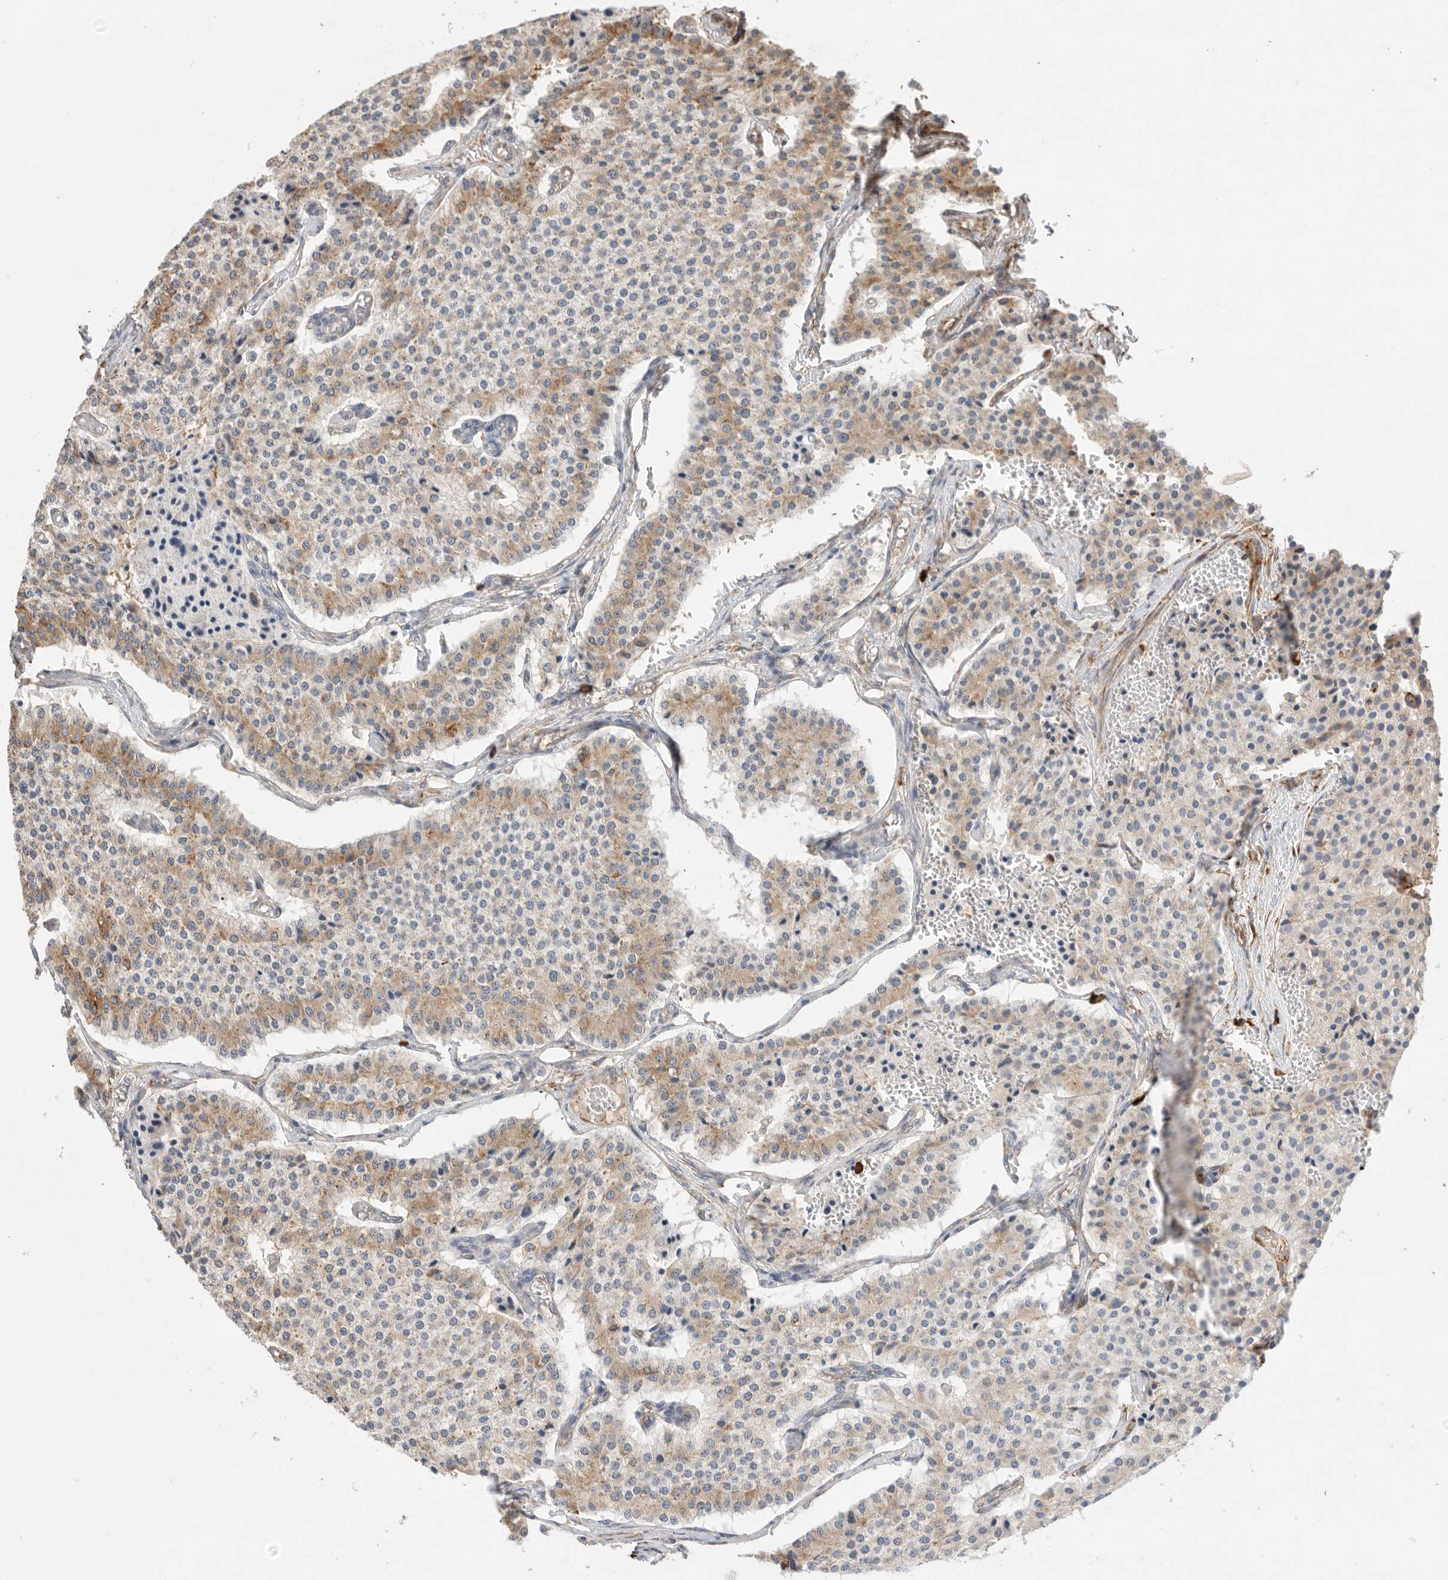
{"staining": {"intensity": "moderate", "quantity": "25%-75%", "location": "cytoplasmic/membranous"}, "tissue": "carcinoid", "cell_type": "Tumor cells", "image_type": "cancer", "snomed": [{"axis": "morphology", "description": "Carcinoid, malignant, NOS"}, {"axis": "topography", "description": "Colon"}], "caption": "The micrograph reveals a brown stain indicating the presence of a protein in the cytoplasmic/membranous of tumor cells in carcinoid (malignant).", "gene": "BLOC1S5", "patient": {"sex": "female", "age": 52}}